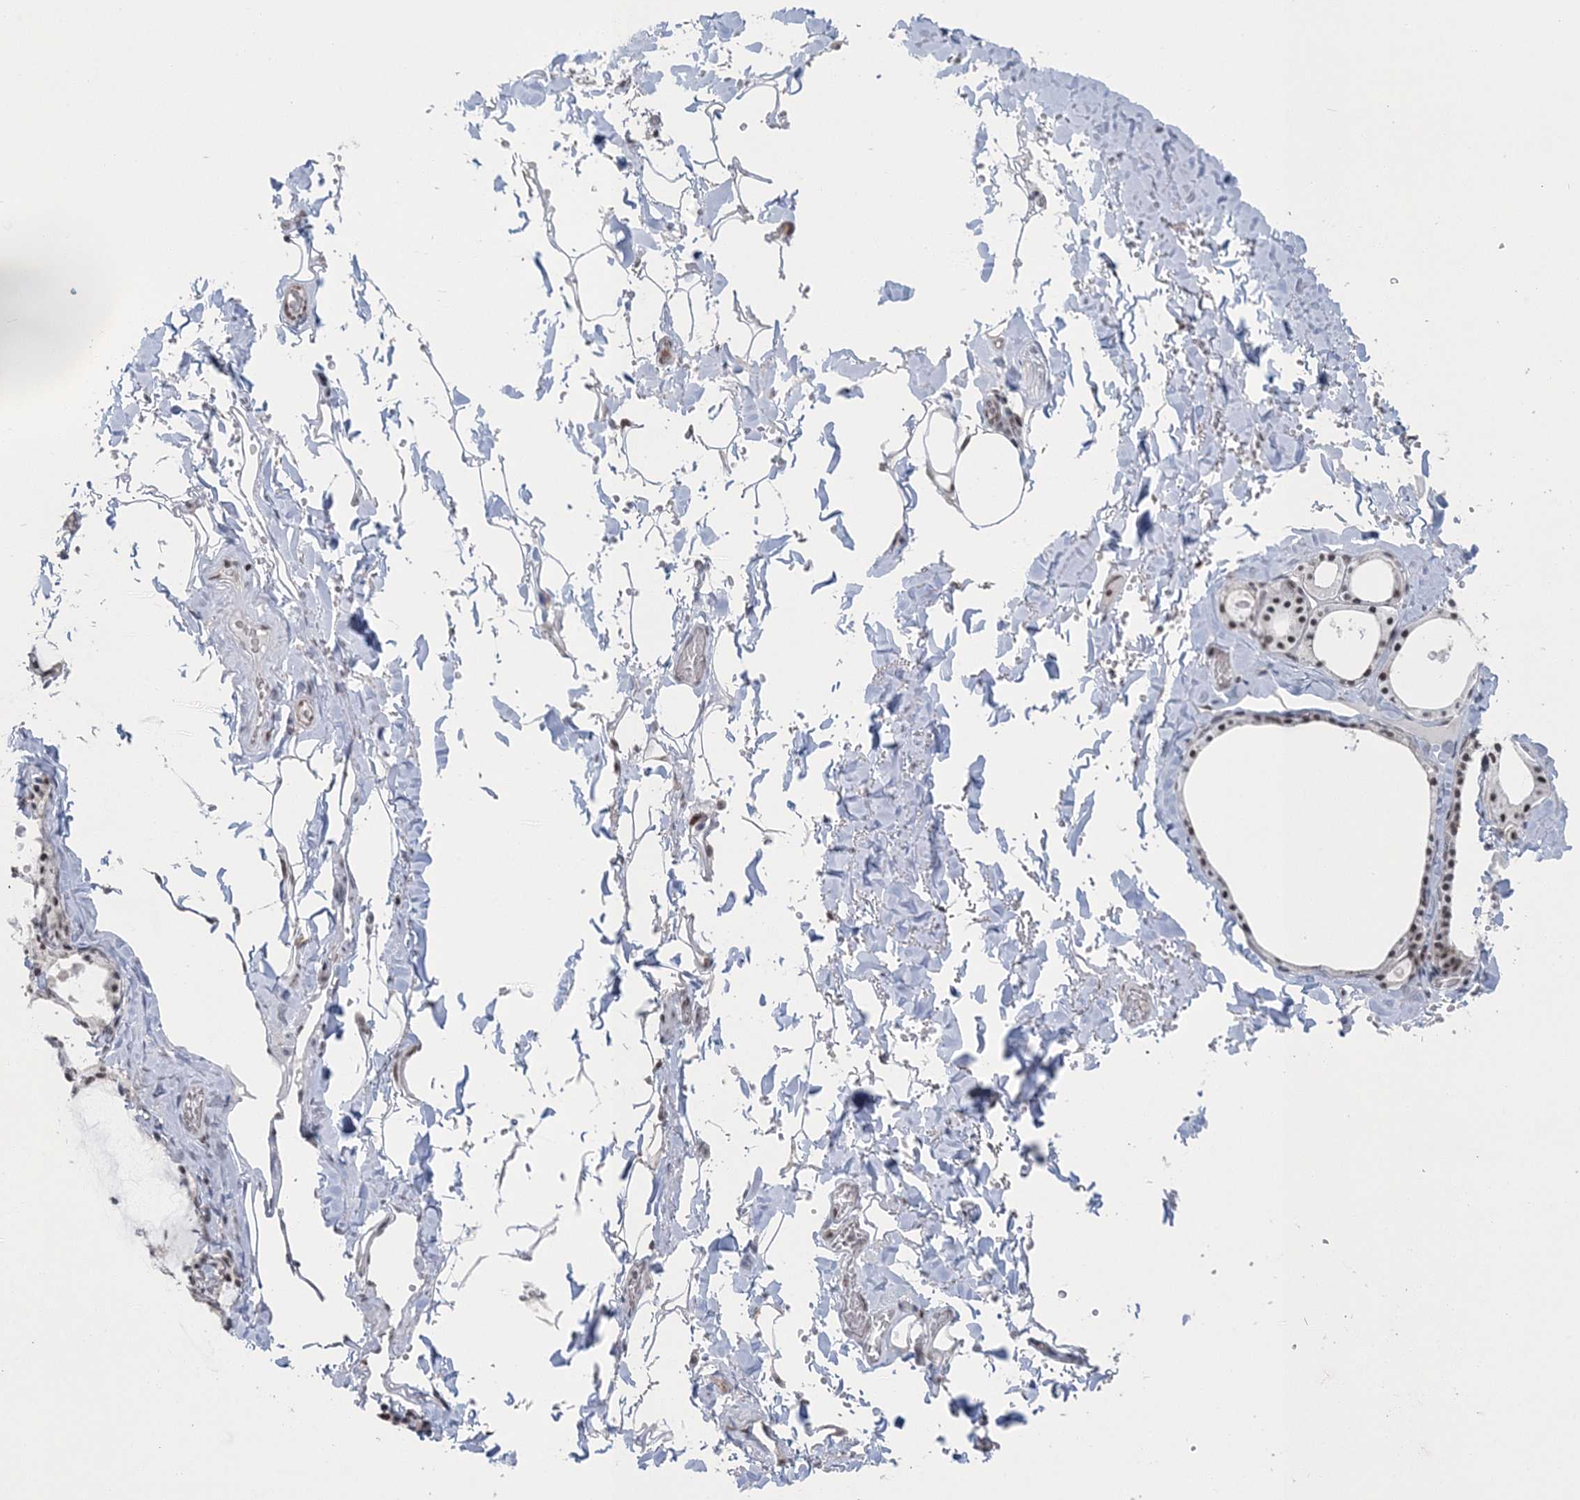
{"staining": {"intensity": "weak", "quantity": ">75%", "location": "cytoplasmic/membranous,nuclear"}, "tissue": "thyroid gland", "cell_type": "Glandular cells", "image_type": "normal", "snomed": [{"axis": "morphology", "description": "Normal tissue, NOS"}, {"axis": "topography", "description": "Thyroid gland"}], "caption": "Human thyroid gland stained with a protein marker reveals weak staining in glandular cells.", "gene": "PDS5A", "patient": {"sex": "male", "age": 56}}